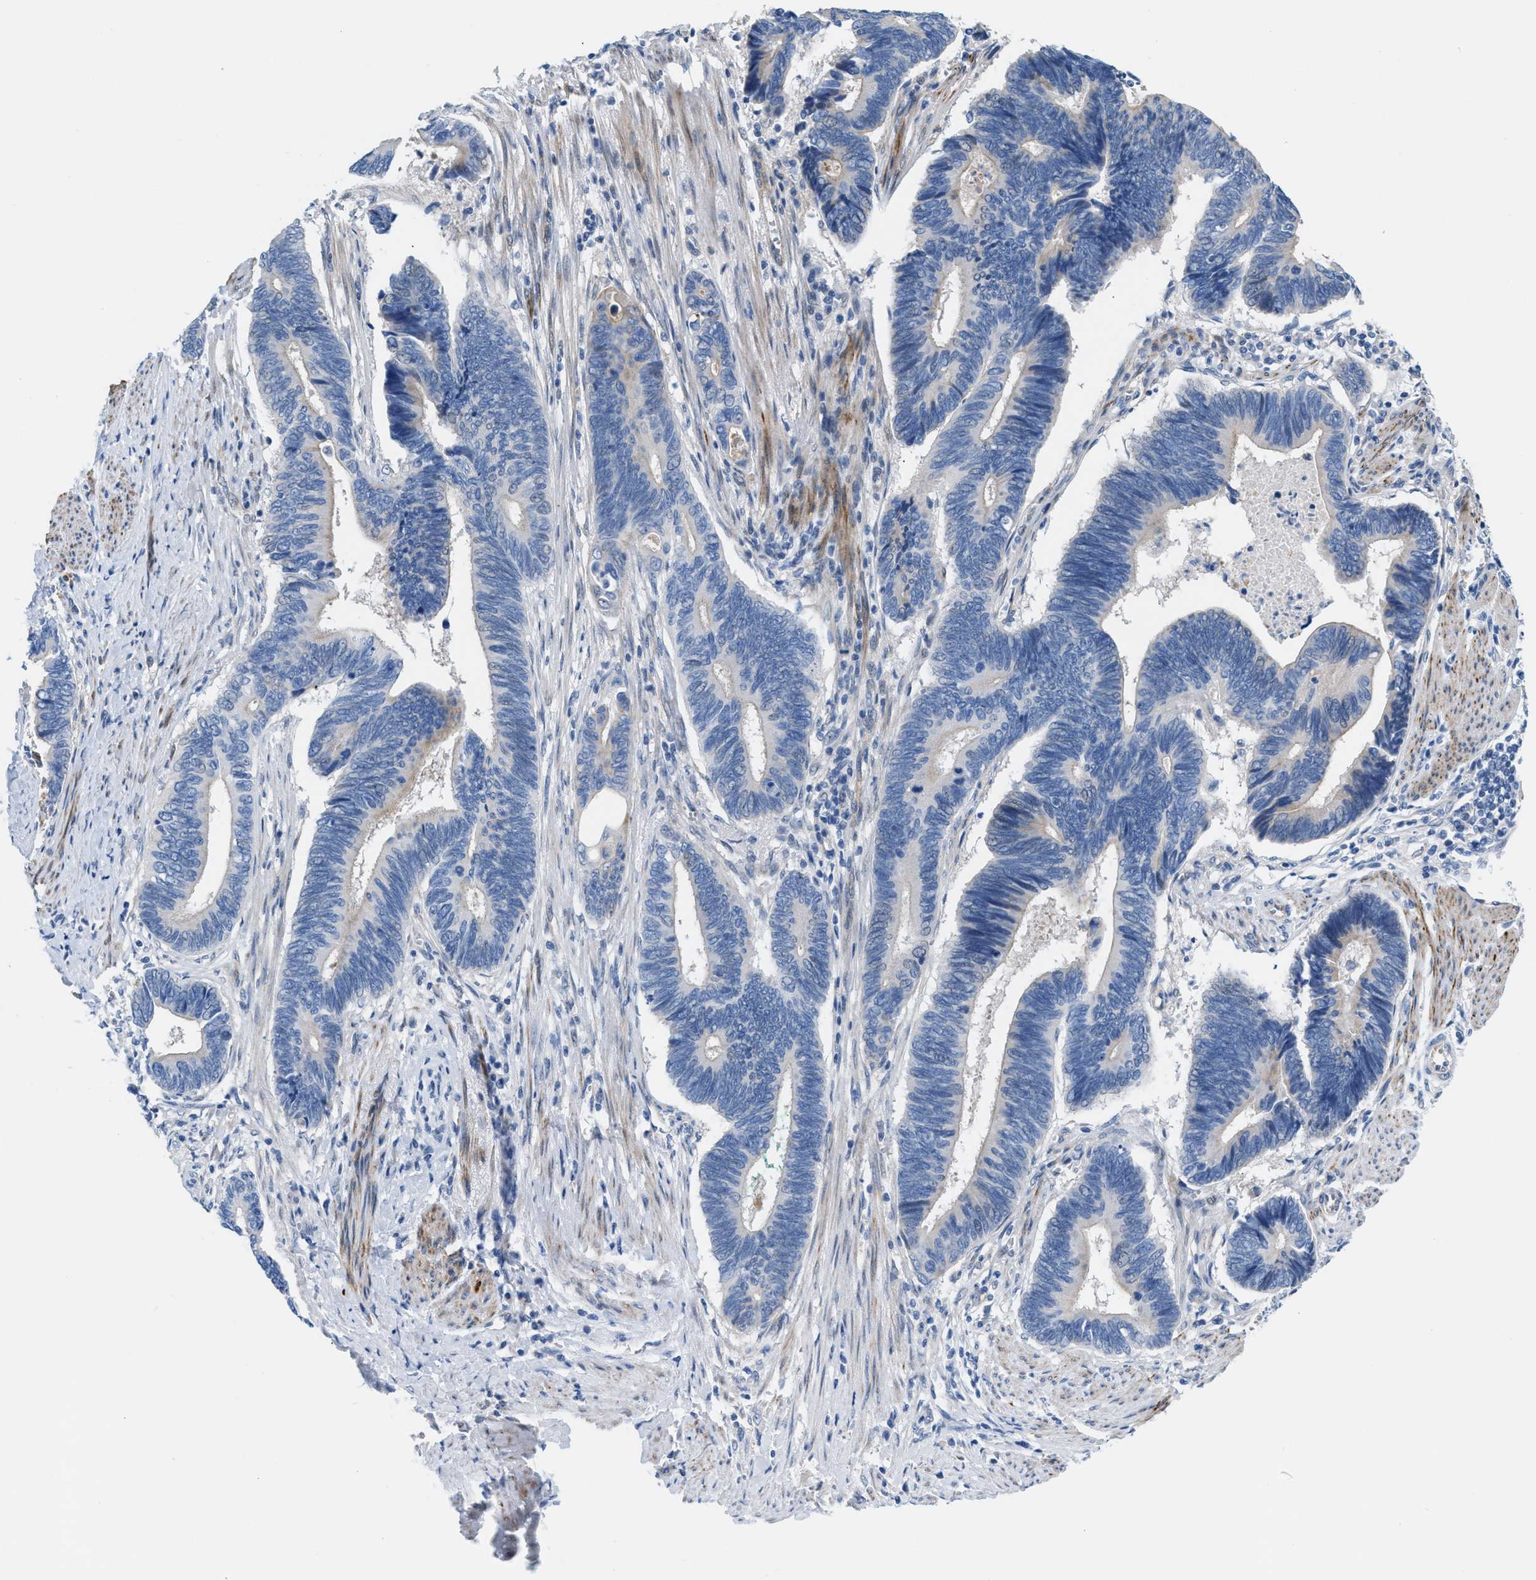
{"staining": {"intensity": "negative", "quantity": "none", "location": "none"}, "tissue": "pancreatic cancer", "cell_type": "Tumor cells", "image_type": "cancer", "snomed": [{"axis": "morphology", "description": "Adenocarcinoma, NOS"}, {"axis": "topography", "description": "Pancreas"}], "caption": "The image shows no staining of tumor cells in adenocarcinoma (pancreatic).", "gene": "MPP3", "patient": {"sex": "female", "age": 70}}